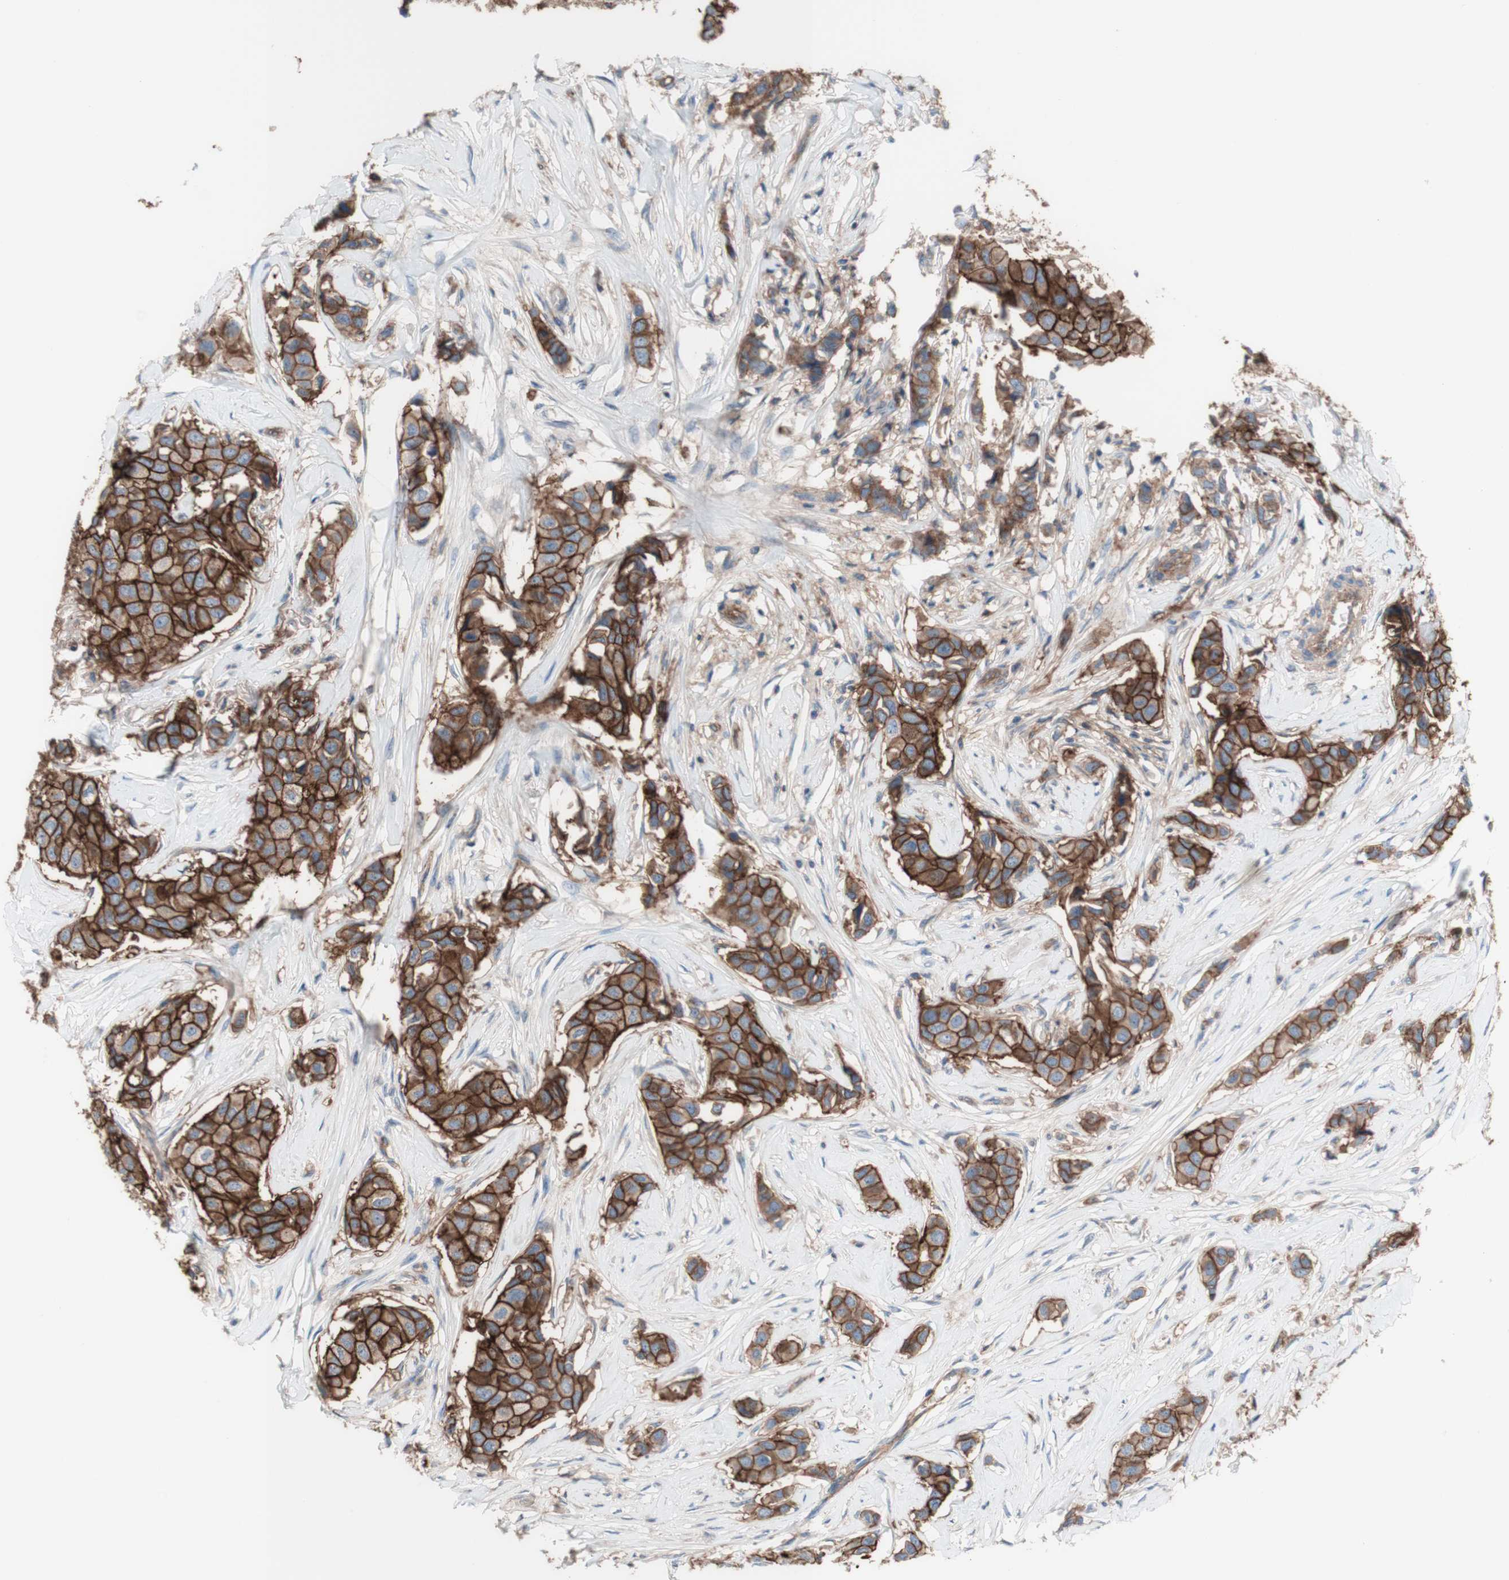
{"staining": {"intensity": "strong", "quantity": ">75%", "location": "cytoplasmic/membranous"}, "tissue": "breast cancer", "cell_type": "Tumor cells", "image_type": "cancer", "snomed": [{"axis": "morphology", "description": "Duct carcinoma"}, {"axis": "topography", "description": "Breast"}], "caption": "A high-resolution image shows immunohistochemistry (IHC) staining of breast infiltrating ductal carcinoma, which reveals strong cytoplasmic/membranous staining in about >75% of tumor cells.", "gene": "CD46", "patient": {"sex": "female", "age": 80}}